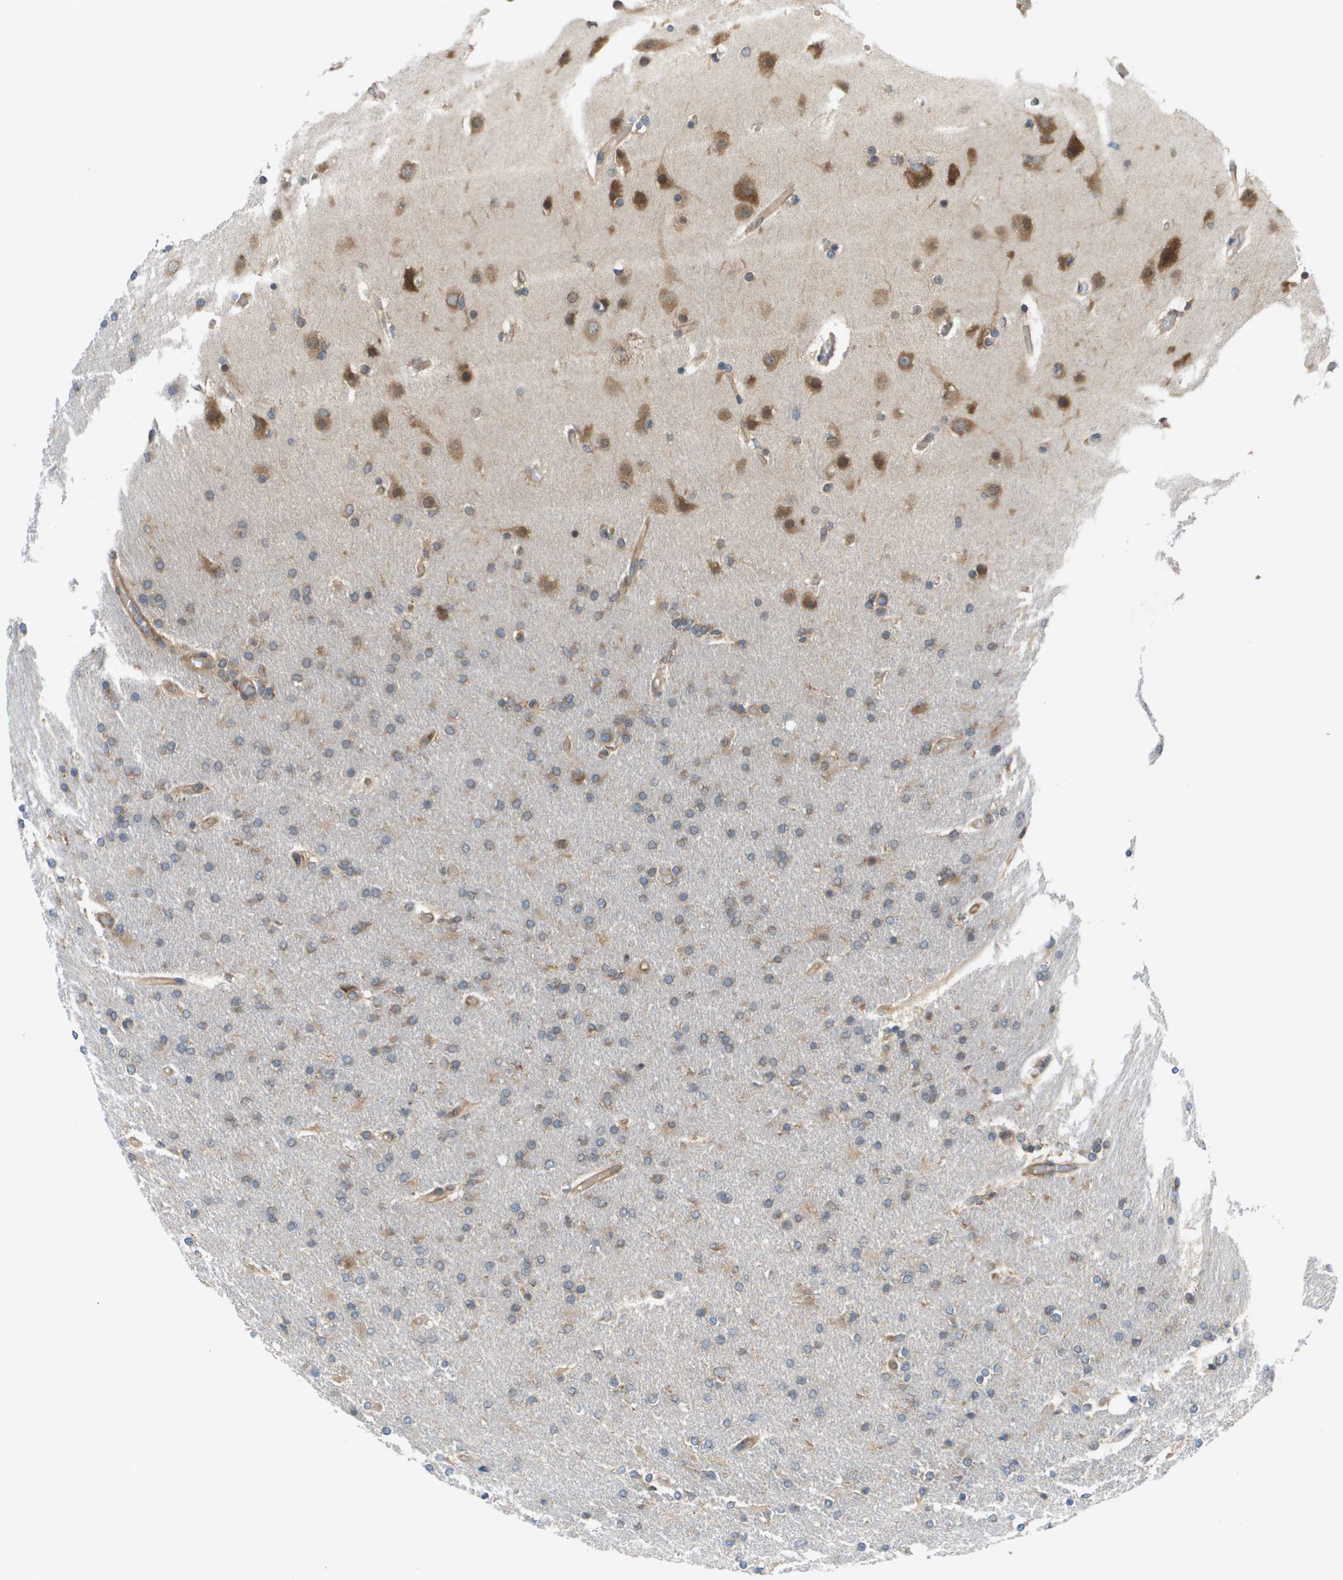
{"staining": {"intensity": "moderate", "quantity": "25%-75%", "location": "cytoplasmic/membranous"}, "tissue": "glioma", "cell_type": "Tumor cells", "image_type": "cancer", "snomed": [{"axis": "morphology", "description": "Glioma, malignant, High grade"}, {"axis": "topography", "description": "Cerebral cortex"}], "caption": "A micrograph showing moderate cytoplasmic/membranous positivity in about 25%-75% of tumor cells in glioma, as visualized by brown immunohistochemical staining.", "gene": "EIF4G2", "patient": {"sex": "female", "age": 36}}